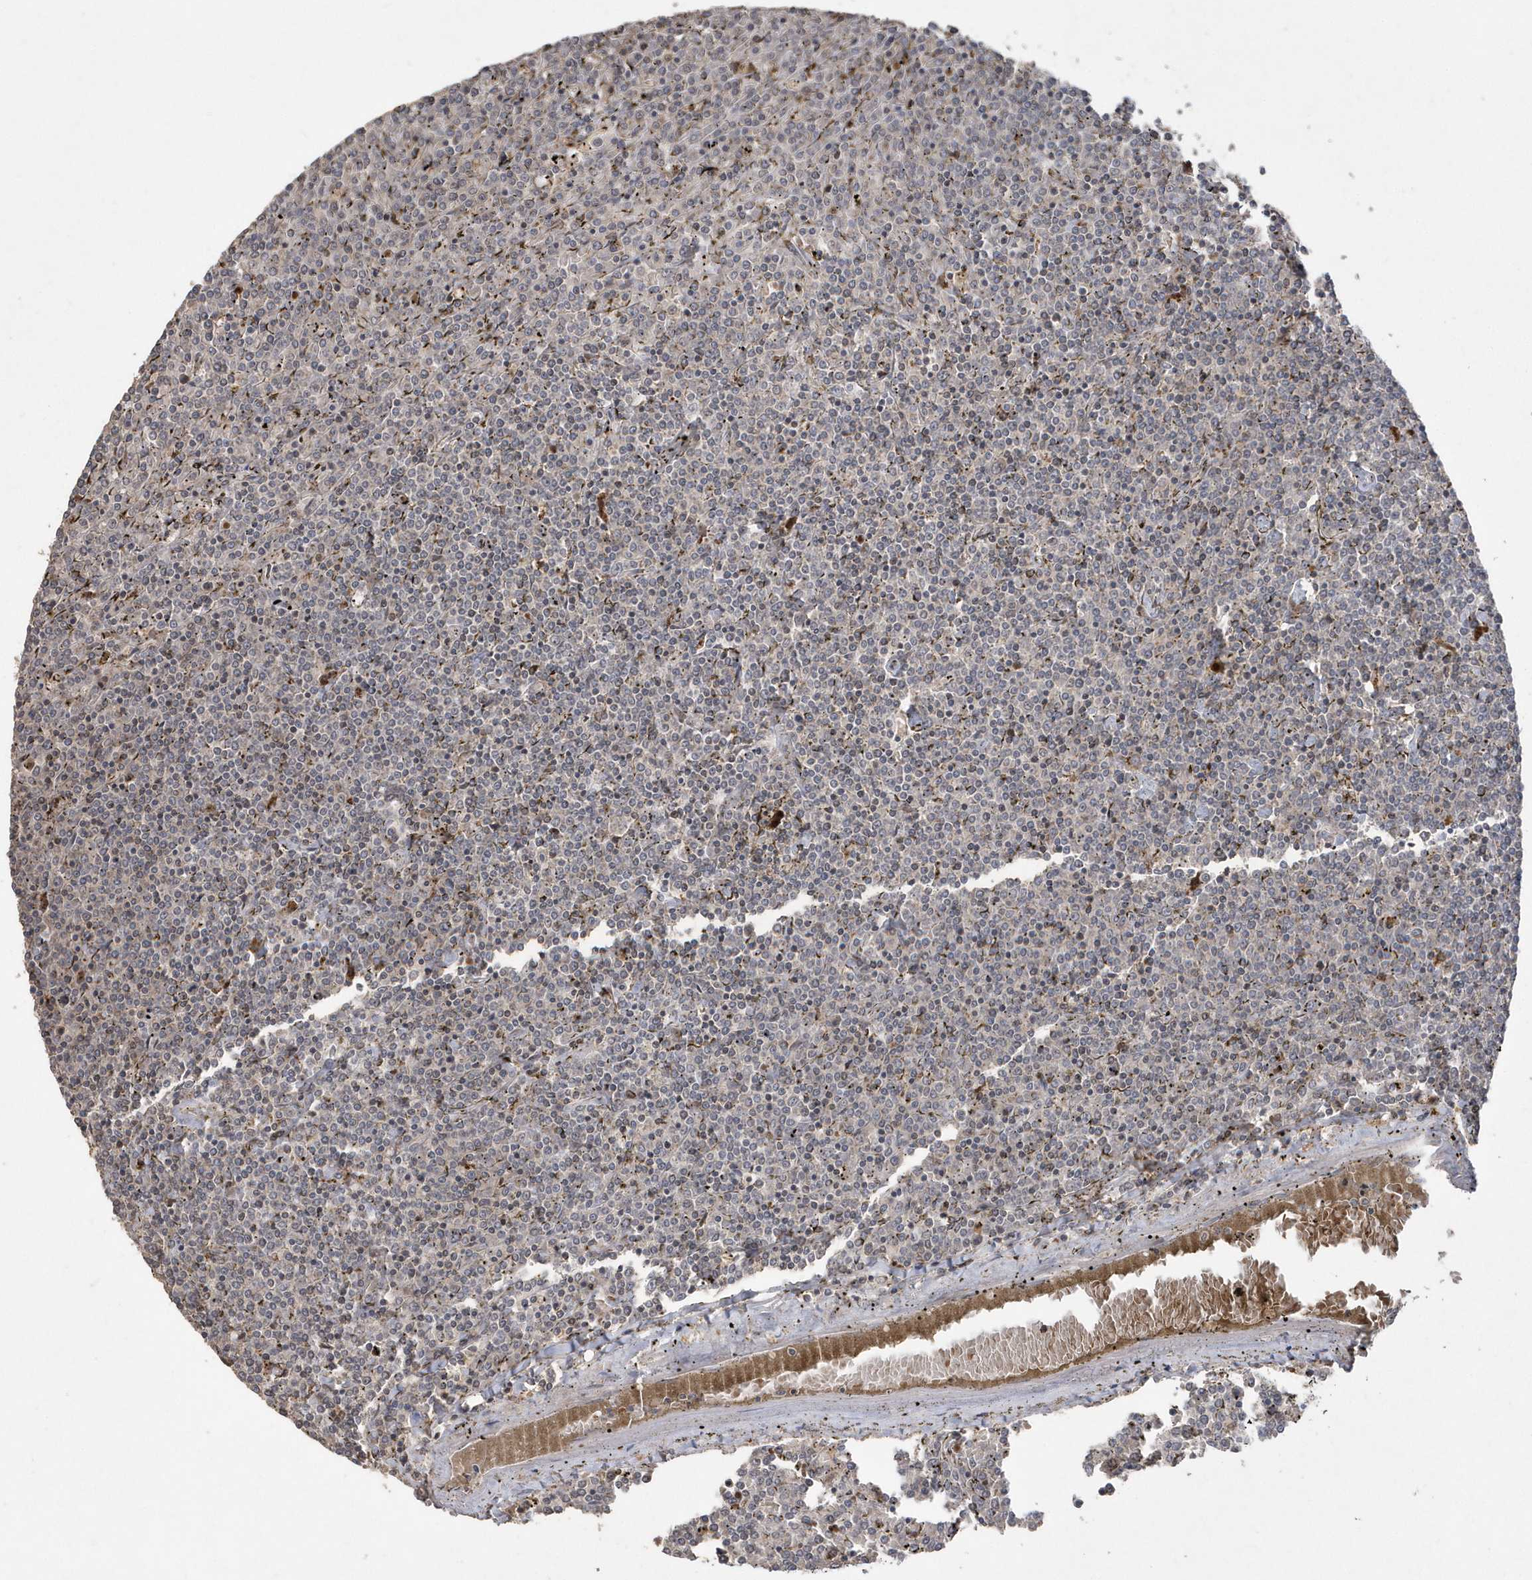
{"staining": {"intensity": "negative", "quantity": "none", "location": "none"}, "tissue": "lymphoma", "cell_type": "Tumor cells", "image_type": "cancer", "snomed": [{"axis": "morphology", "description": "Malignant lymphoma, non-Hodgkin's type, Low grade"}, {"axis": "topography", "description": "Spleen"}], "caption": "A high-resolution micrograph shows immunohistochemistry (IHC) staining of malignant lymphoma, non-Hodgkin's type (low-grade), which exhibits no significant expression in tumor cells.", "gene": "GEMIN6", "patient": {"sex": "female", "age": 19}}